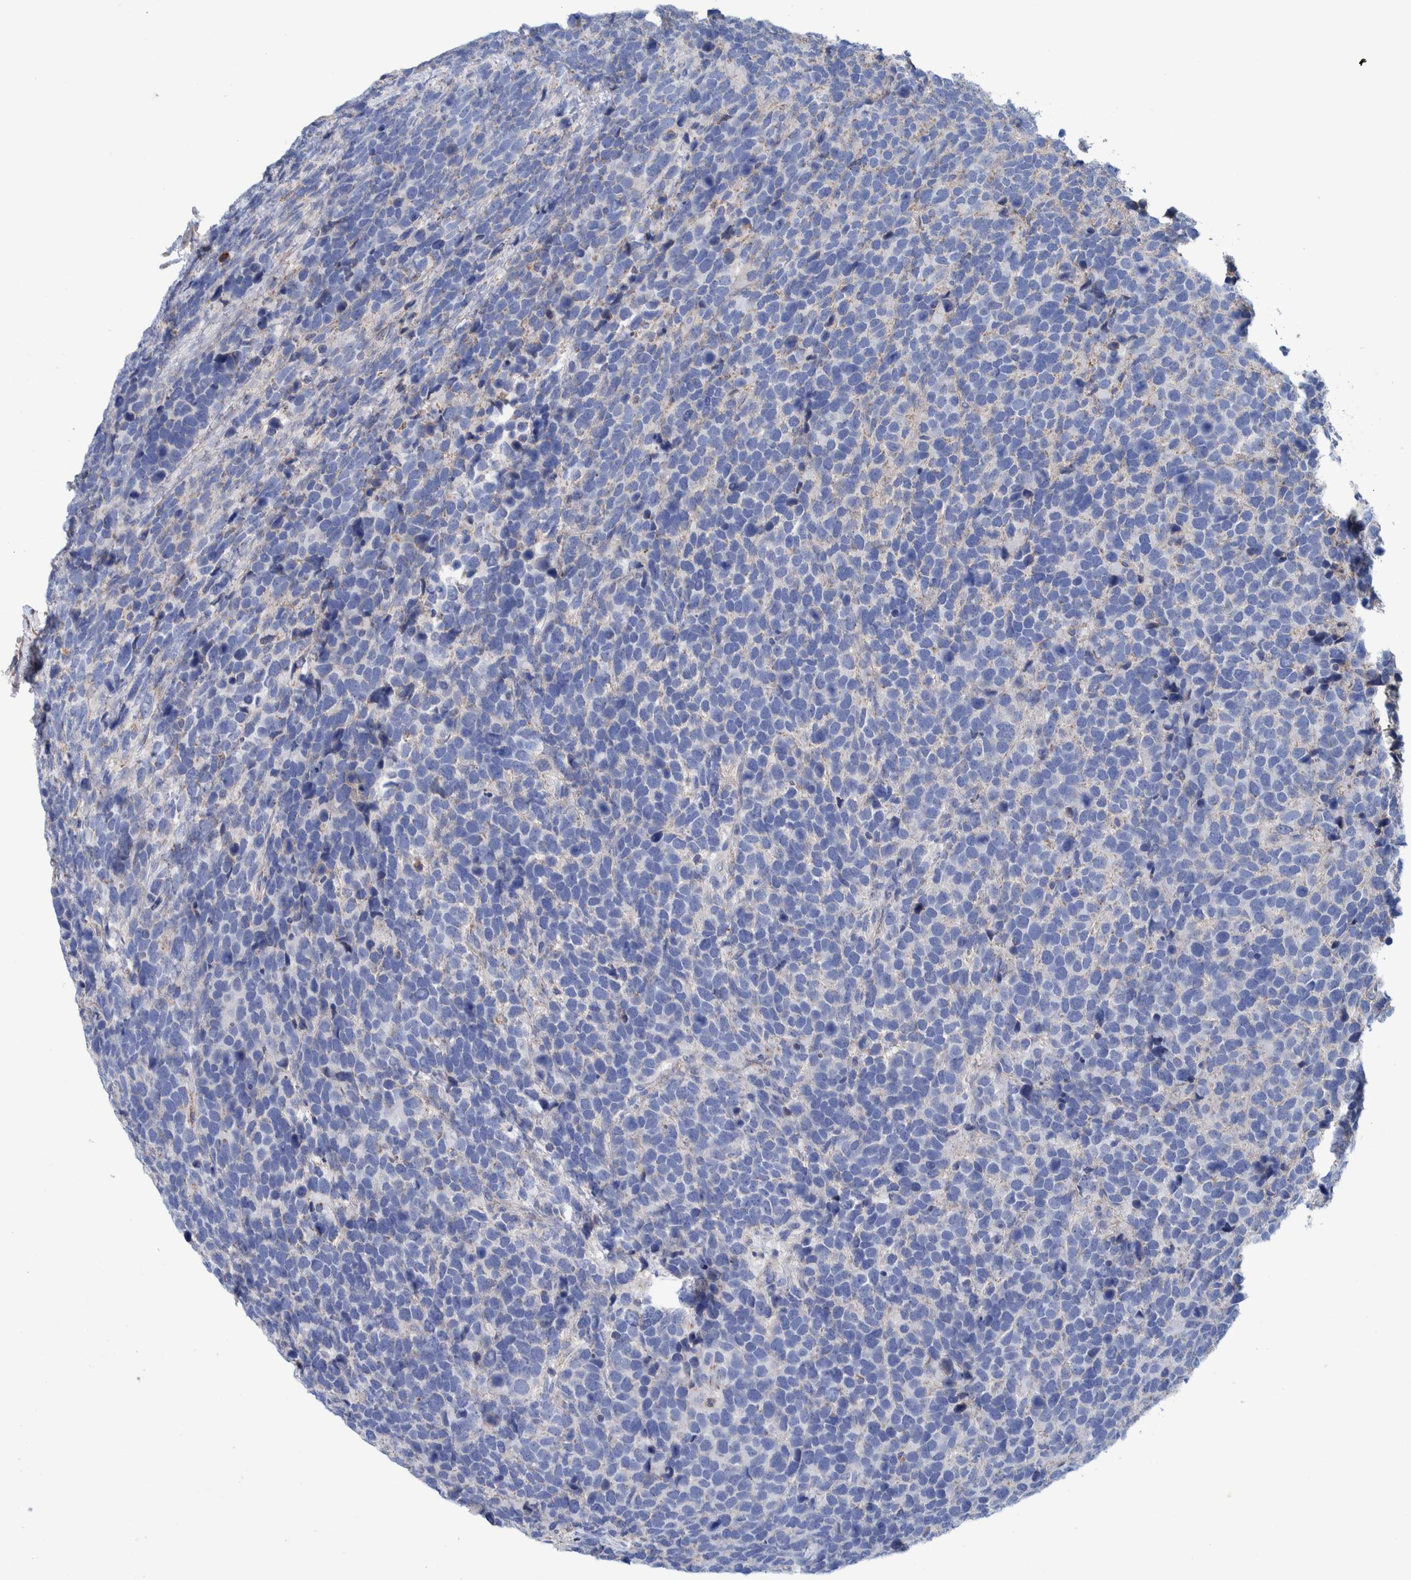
{"staining": {"intensity": "negative", "quantity": "none", "location": "none"}, "tissue": "urothelial cancer", "cell_type": "Tumor cells", "image_type": "cancer", "snomed": [{"axis": "morphology", "description": "Urothelial carcinoma, High grade"}, {"axis": "topography", "description": "Urinary bladder"}], "caption": "This is an immunohistochemistry photomicrograph of human high-grade urothelial carcinoma. There is no positivity in tumor cells.", "gene": "DECR1", "patient": {"sex": "female", "age": 82}}